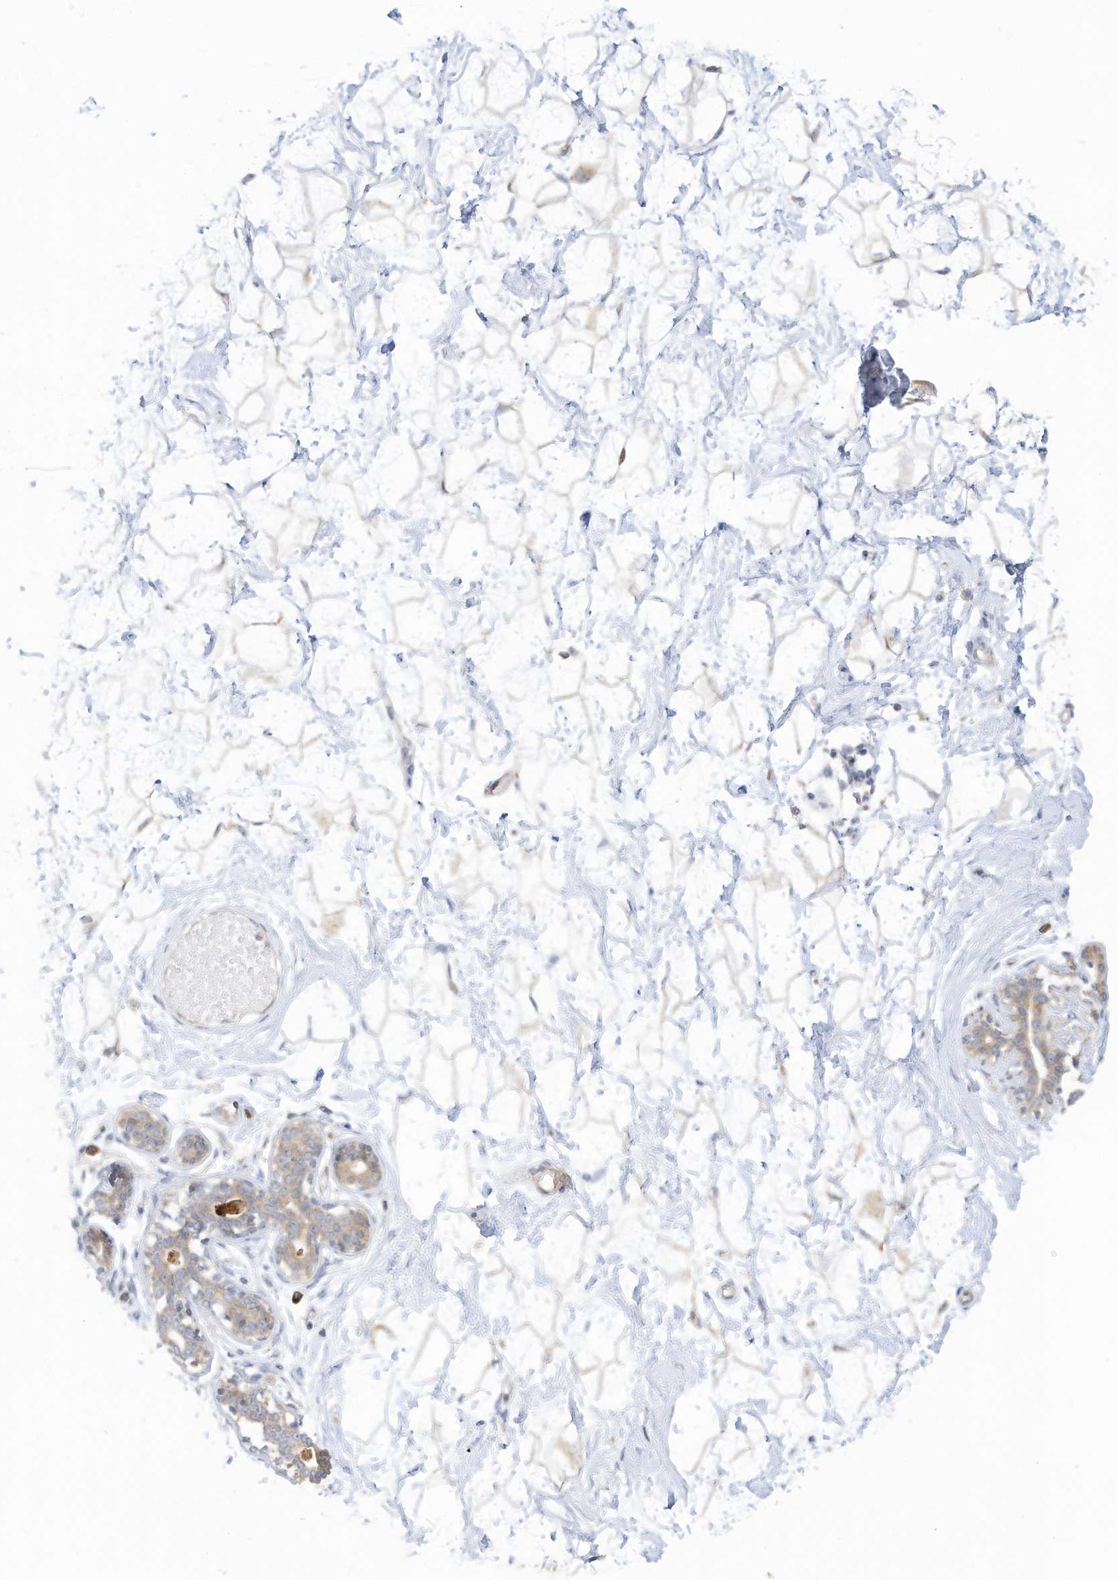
{"staining": {"intensity": "weak", "quantity": ">75%", "location": "cytoplasmic/membranous"}, "tissue": "breast", "cell_type": "Adipocytes", "image_type": "normal", "snomed": [{"axis": "morphology", "description": "Normal tissue, NOS"}, {"axis": "morphology", "description": "Adenoma, NOS"}, {"axis": "topography", "description": "Breast"}], "caption": "Adipocytes show weak cytoplasmic/membranous positivity in approximately >75% of cells in benign breast. The protein of interest is stained brown, and the nuclei are stained in blue (DAB IHC with brightfield microscopy, high magnification).", "gene": "LRRN2", "patient": {"sex": "female", "age": 23}}